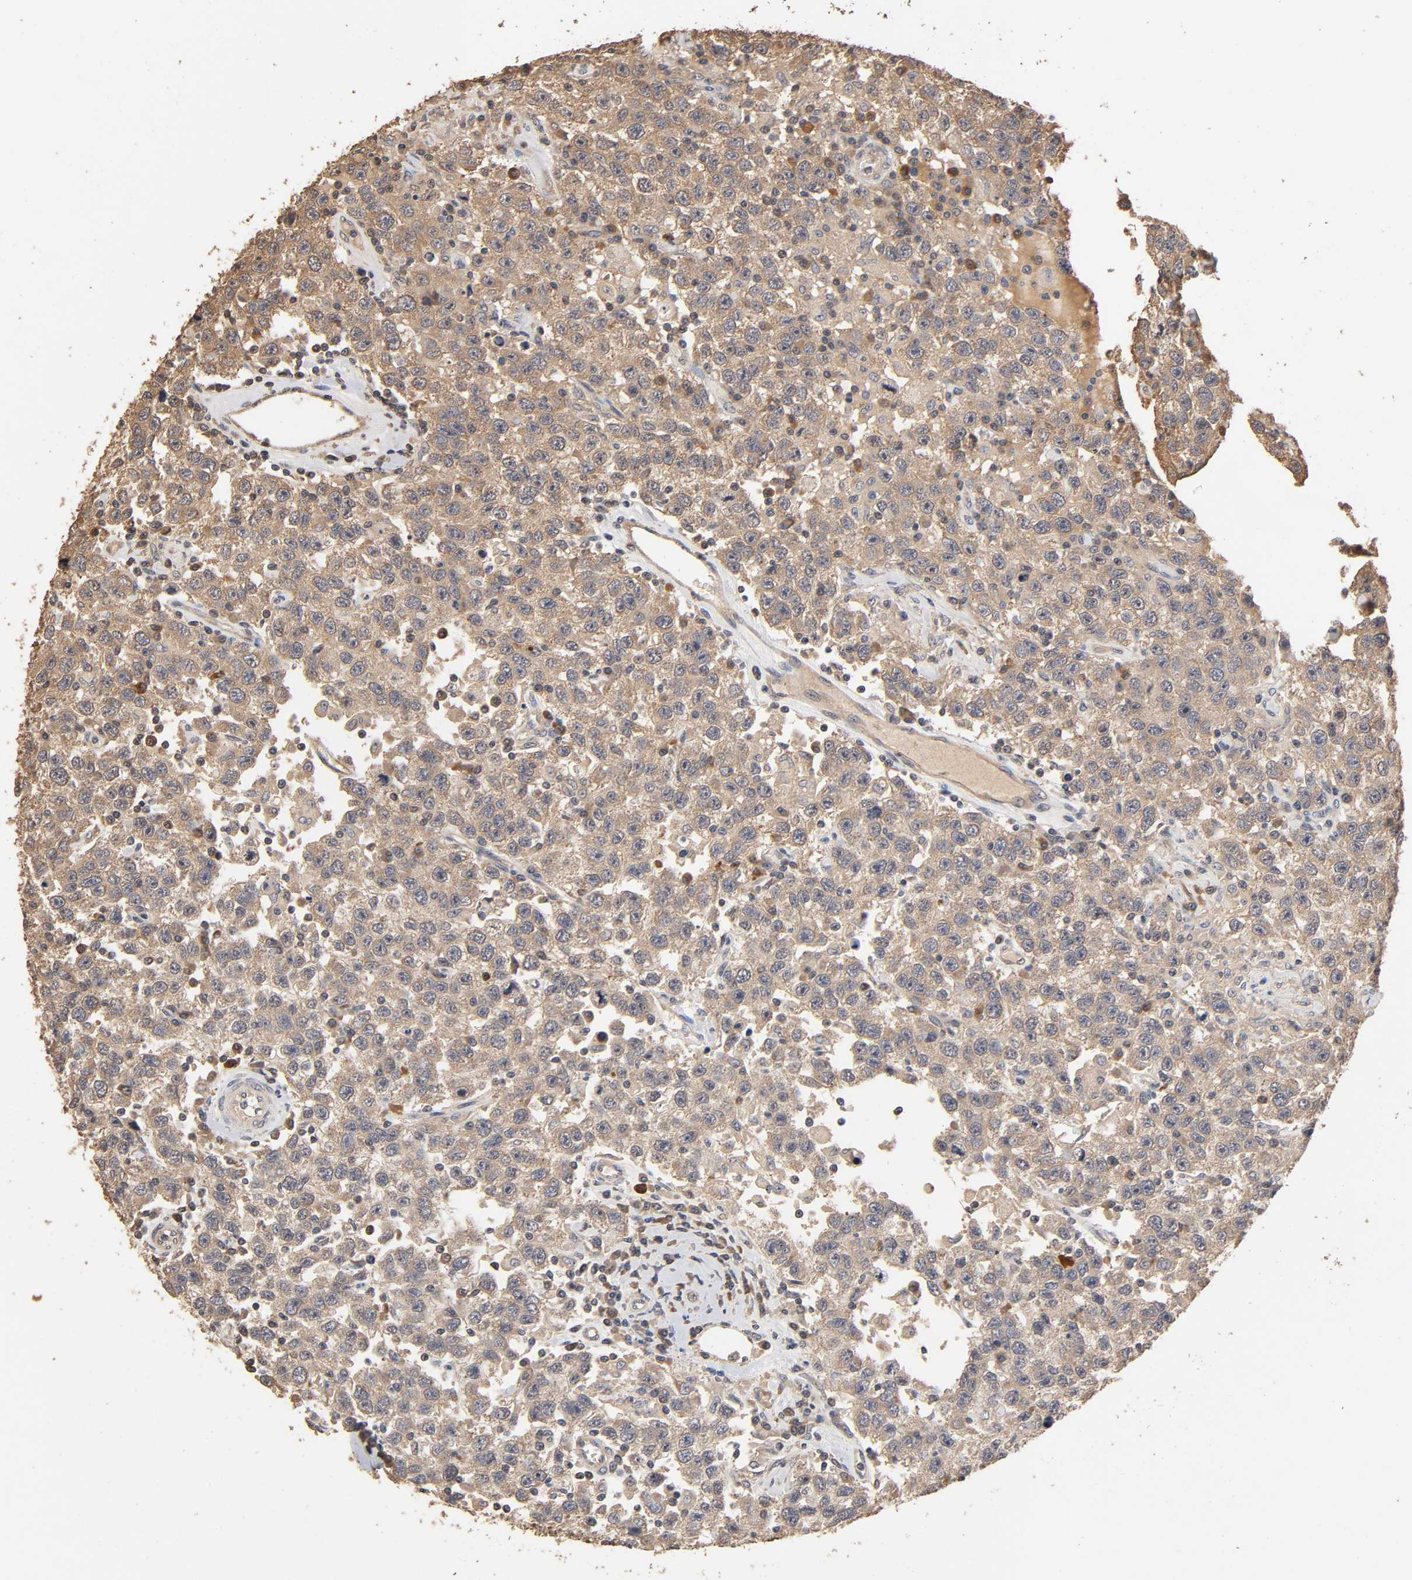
{"staining": {"intensity": "weak", "quantity": ">75%", "location": "cytoplasmic/membranous"}, "tissue": "testis cancer", "cell_type": "Tumor cells", "image_type": "cancer", "snomed": [{"axis": "morphology", "description": "Seminoma, NOS"}, {"axis": "topography", "description": "Testis"}], "caption": "Immunohistochemistry (IHC) of human testis cancer reveals low levels of weak cytoplasmic/membranous expression in approximately >75% of tumor cells.", "gene": "ARHGEF7", "patient": {"sex": "male", "age": 41}}